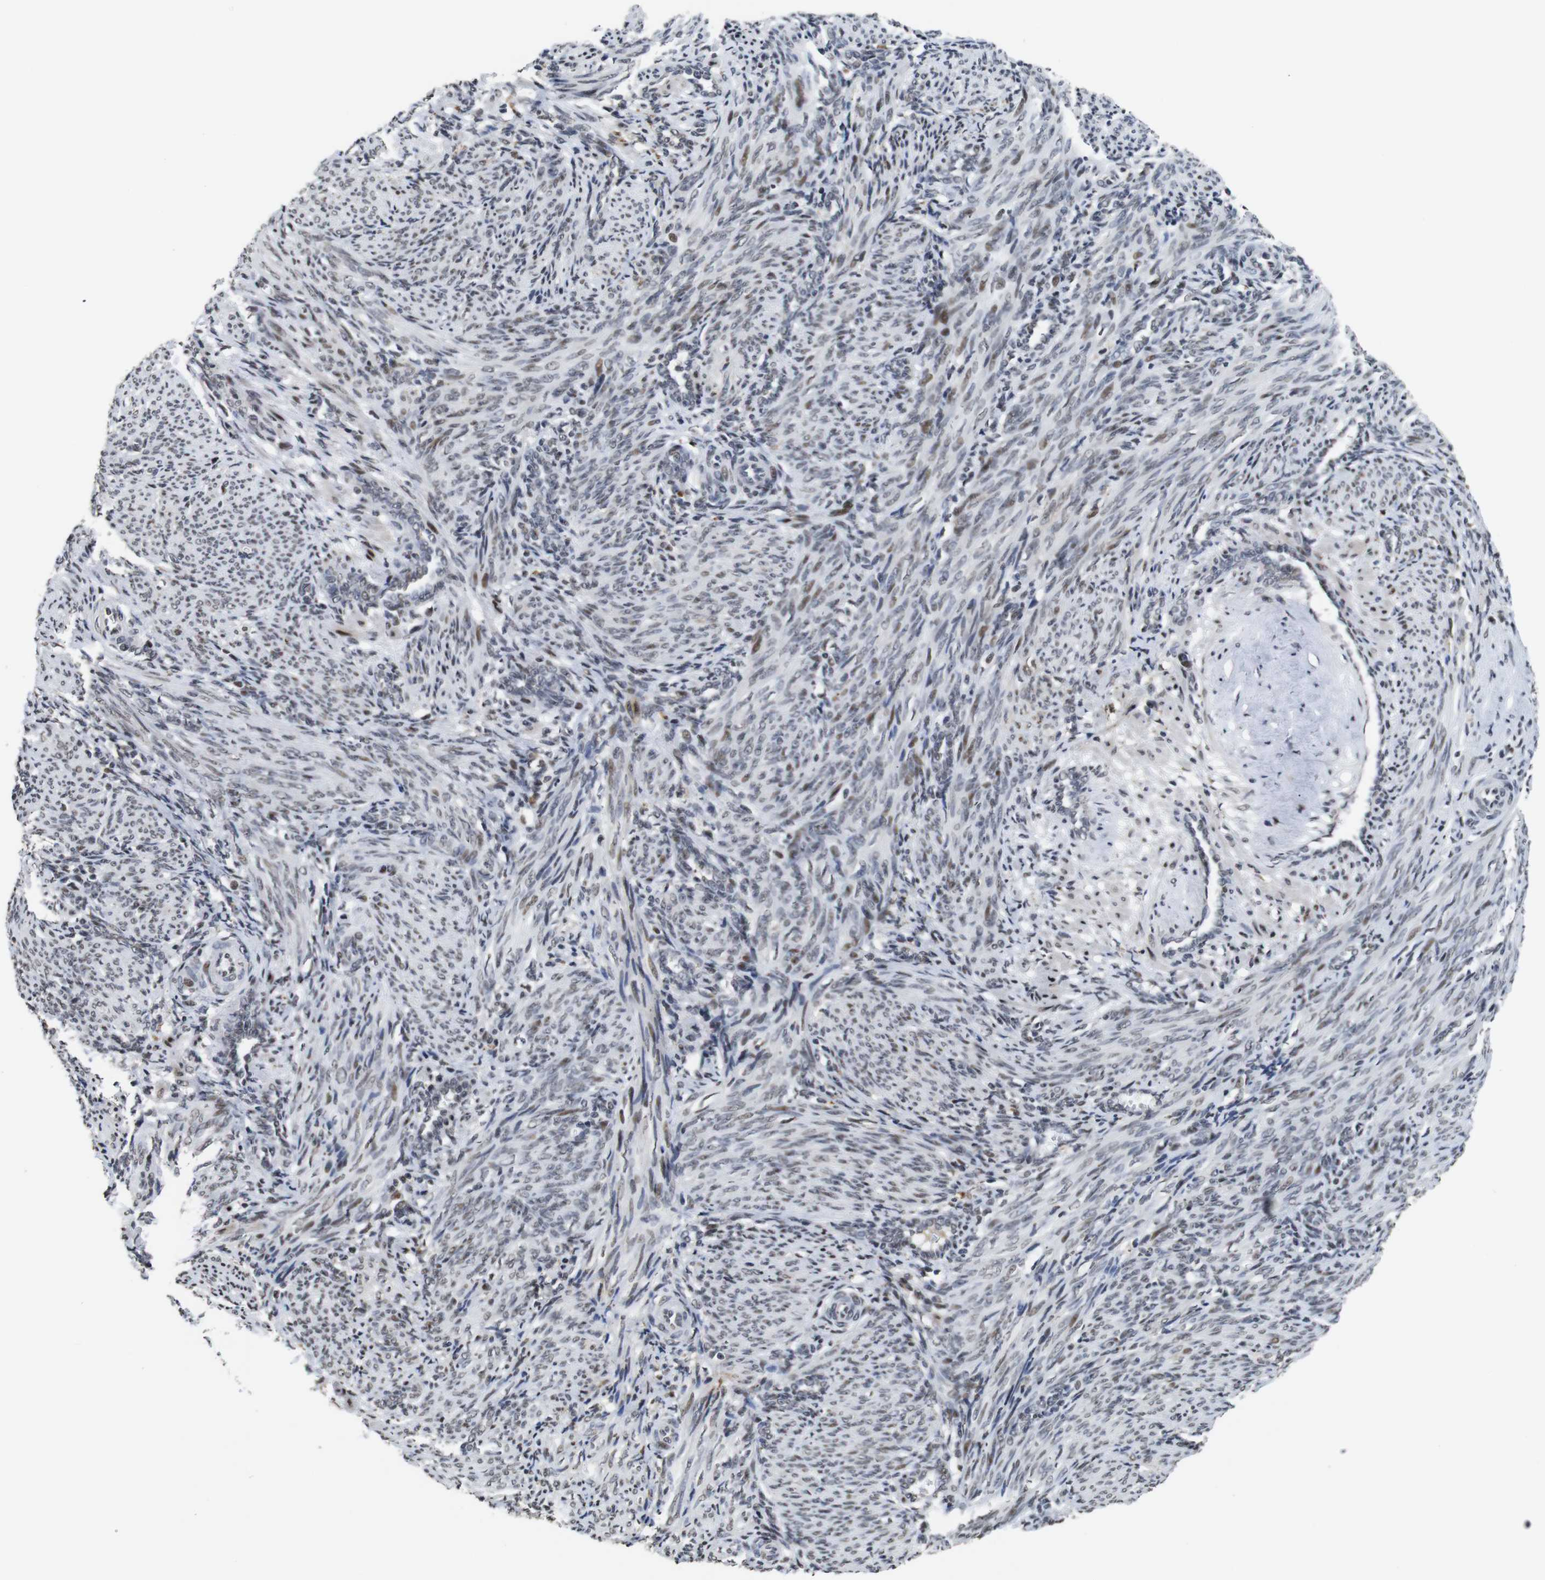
{"staining": {"intensity": "moderate", "quantity": "<25%", "location": "nuclear"}, "tissue": "smooth muscle", "cell_type": "Smooth muscle cells", "image_type": "normal", "snomed": [{"axis": "morphology", "description": "Normal tissue, NOS"}, {"axis": "topography", "description": "Endometrium"}], "caption": "Smooth muscle was stained to show a protein in brown. There is low levels of moderate nuclear expression in approximately <25% of smooth muscle cells. (brown staining indicates protein expression, while blue staining denotes nuclei).", "gene": "EIF4G1", "patient": {"sex": "female", "age": 33}}